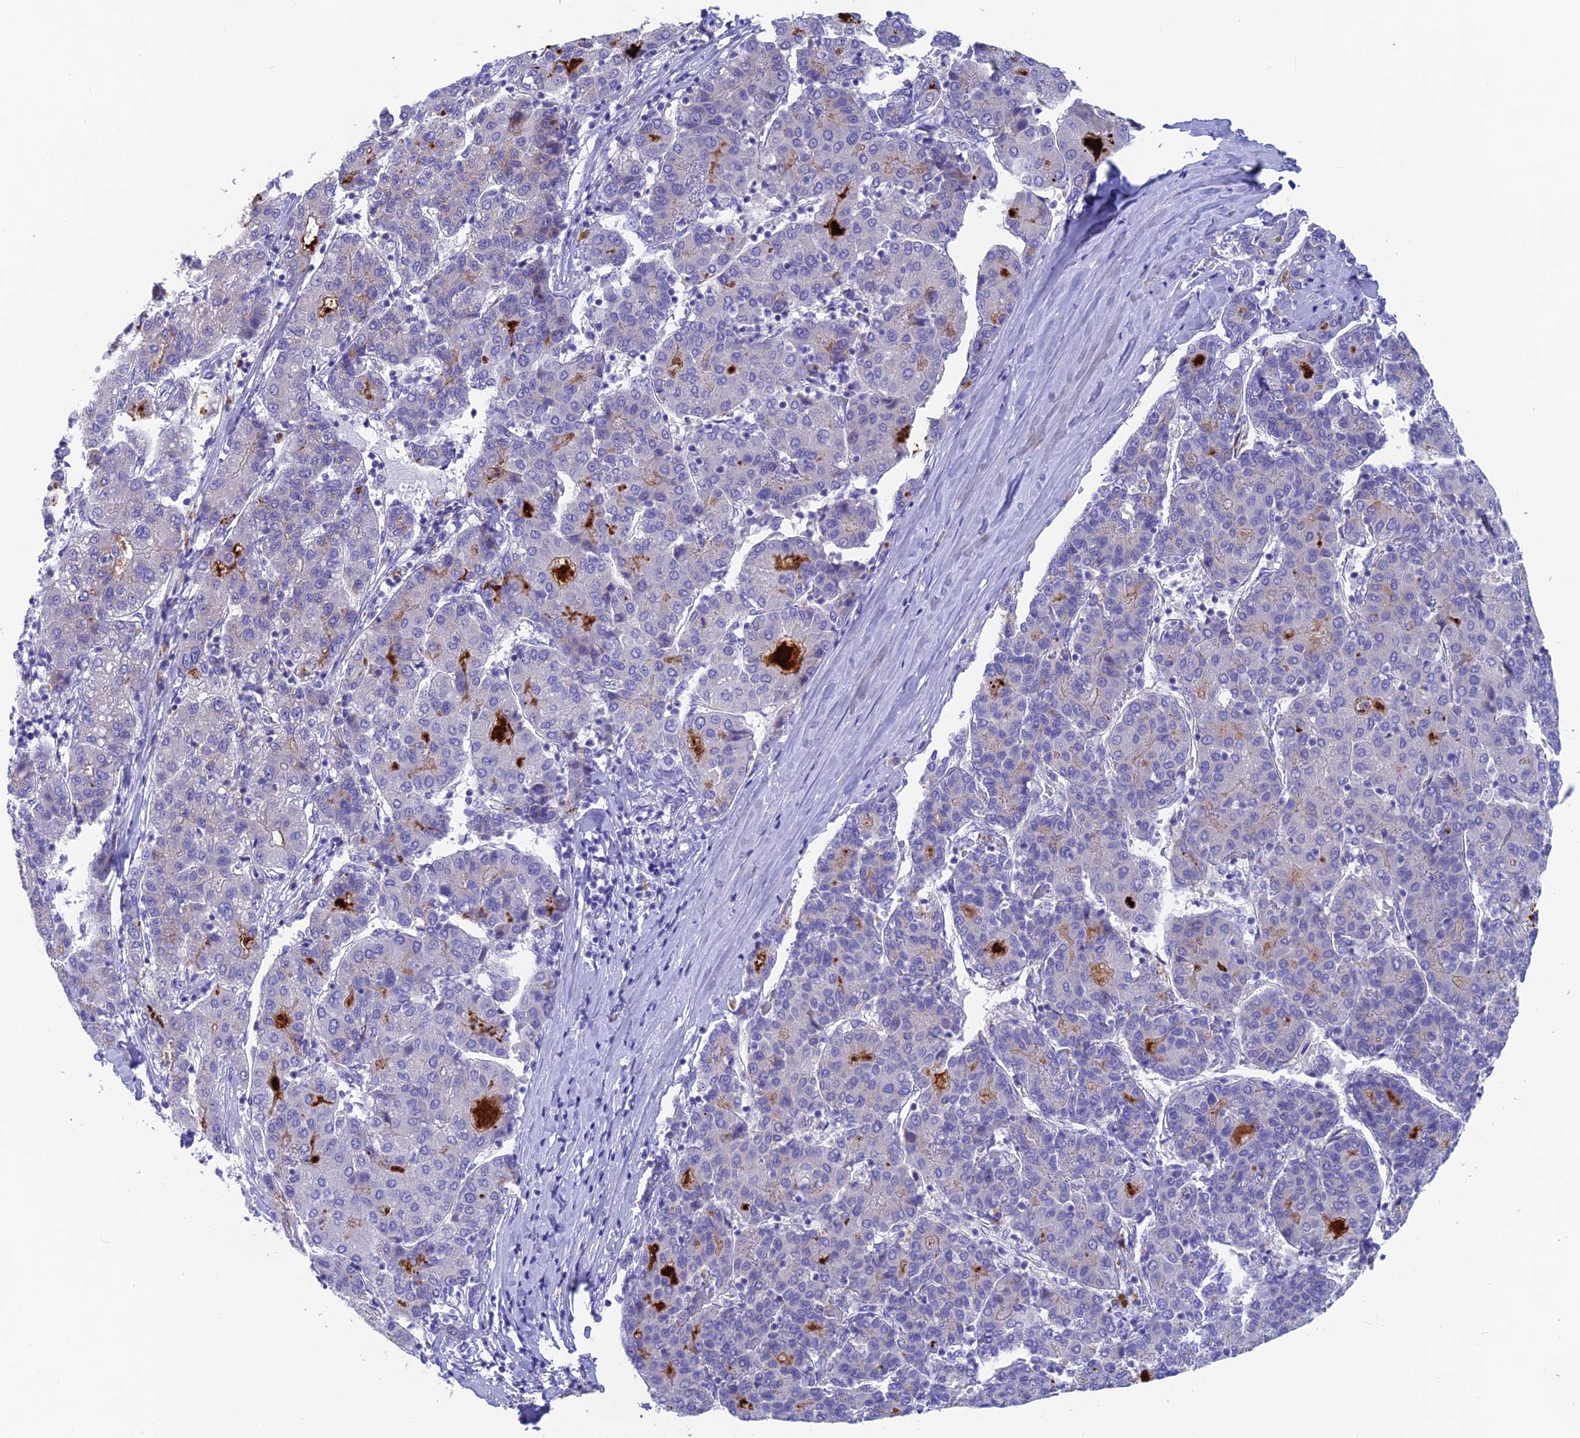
{"staining": {"intensity": "negative", "quantity": "none", "location": "none"}, "tissue": "liver cancer", "cell_type": "Tumor cells", "image_type": "cancer", "snomed": [{"axis": "morphology", "description": "Carcinoma, Hepatocellular, NOS"}, {"axis": "topography", "description": "Liver"}], "caption": "The immunohistochemistry photomicrograph has no significant staining in tumor cells of hepatocellular carcinoma (liver) tissue.", "gene": "TENT4B", "patient": {"sex": "male", "age": 65}}